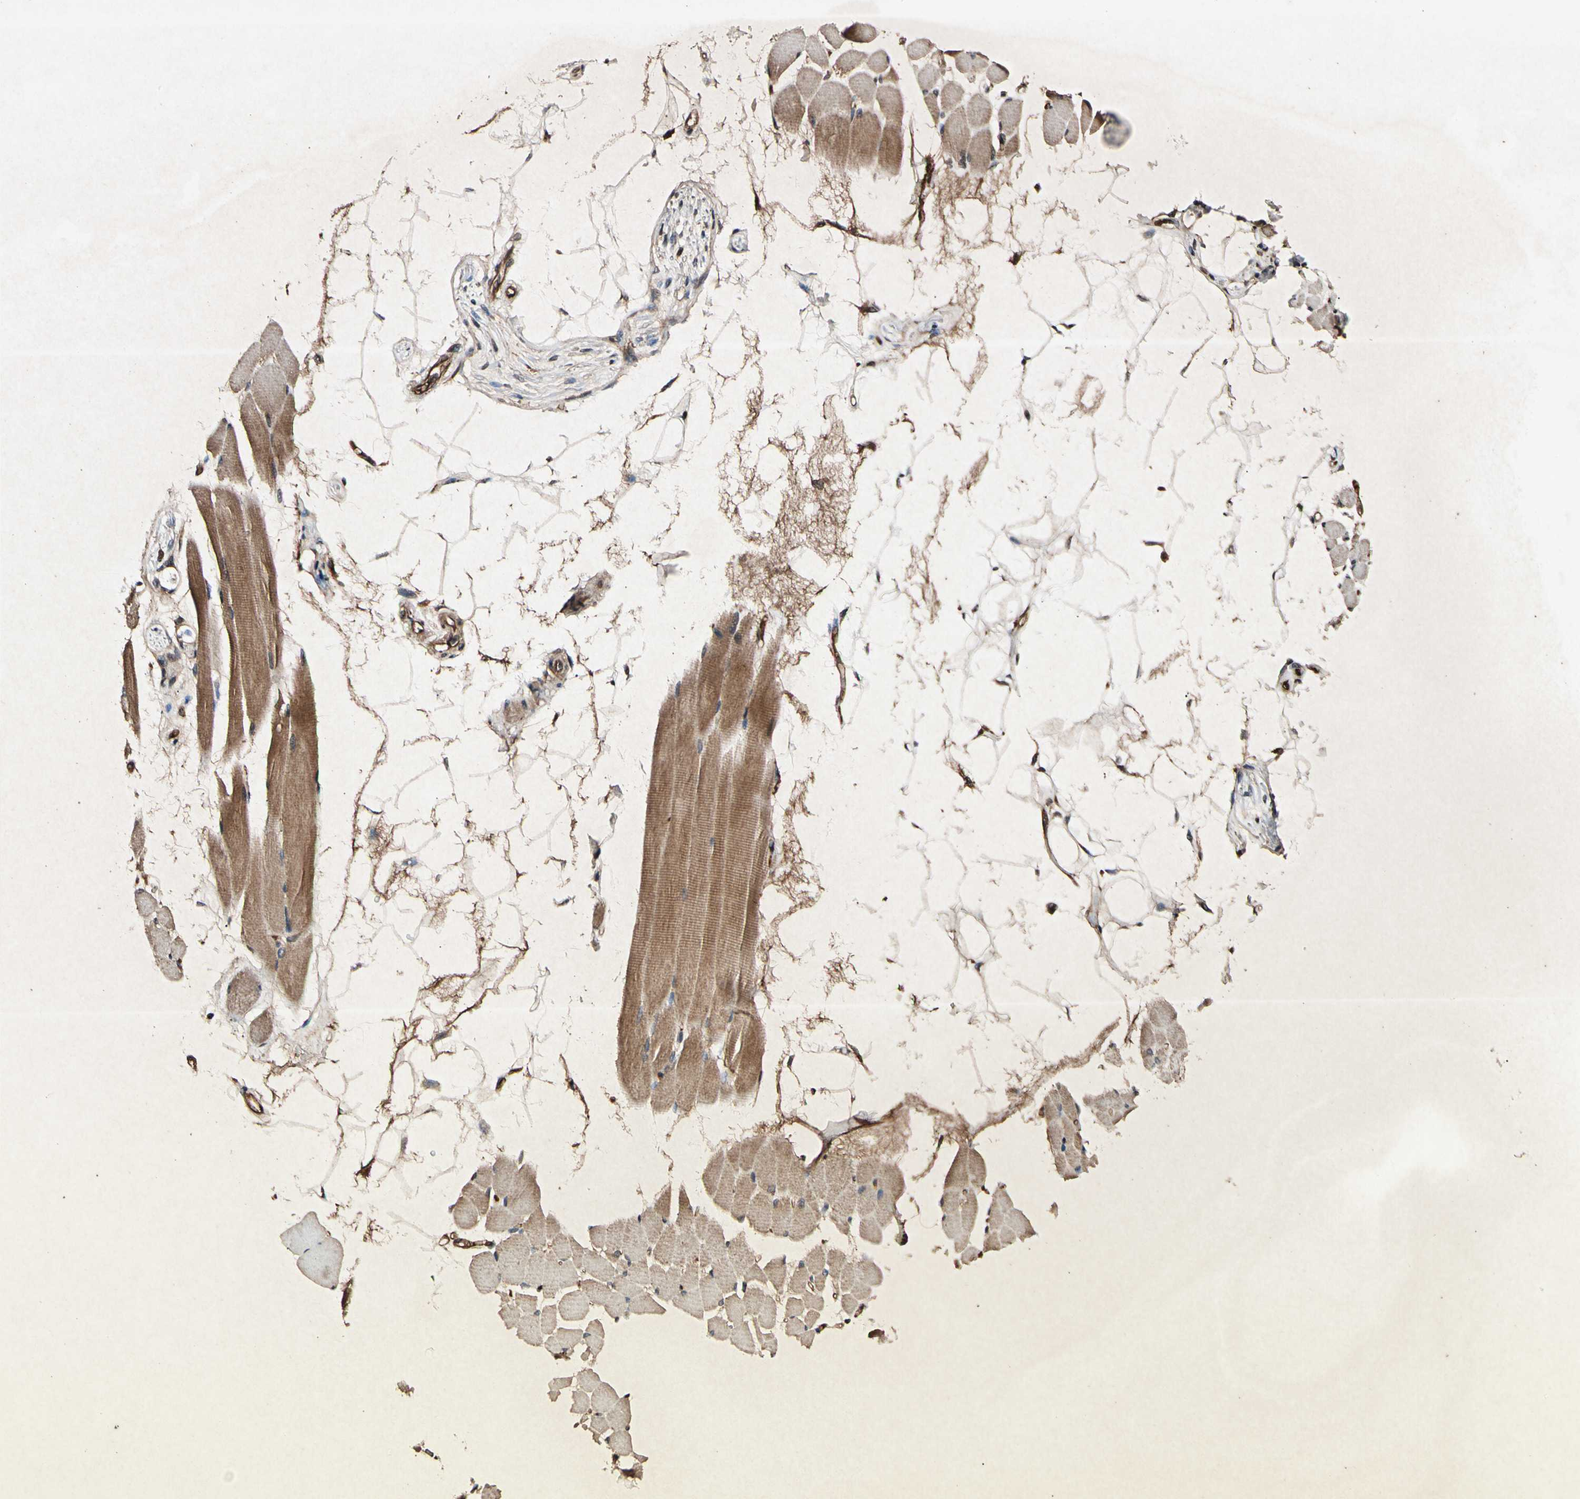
{"staining": {"intensity": "moderate", "quantity": ">75%", "location": "cytoplasmic/membranous"}, "tissue": "skeletal muscle", "cell_type": "Myocytes", "image_type": "normal", "snomed": [{"axis": "morphology", "description": "Normal tissue, NOS"}, {"axis": "topography", "description": "Skeletal muscle"}, {"axis": "topography", "description": "Oral tissue"}, {"axis": "topography", "description": "Peripheral nerve tissue"}], "caption": "Approximately >75% of myocytes in benign skeletal muscle show moderate cytoplasmic/membranous protein staining as visualized by brown immunohistochemical staining.", "gene": "PLAT", "patient": {"sex": "female", "age": 84}}